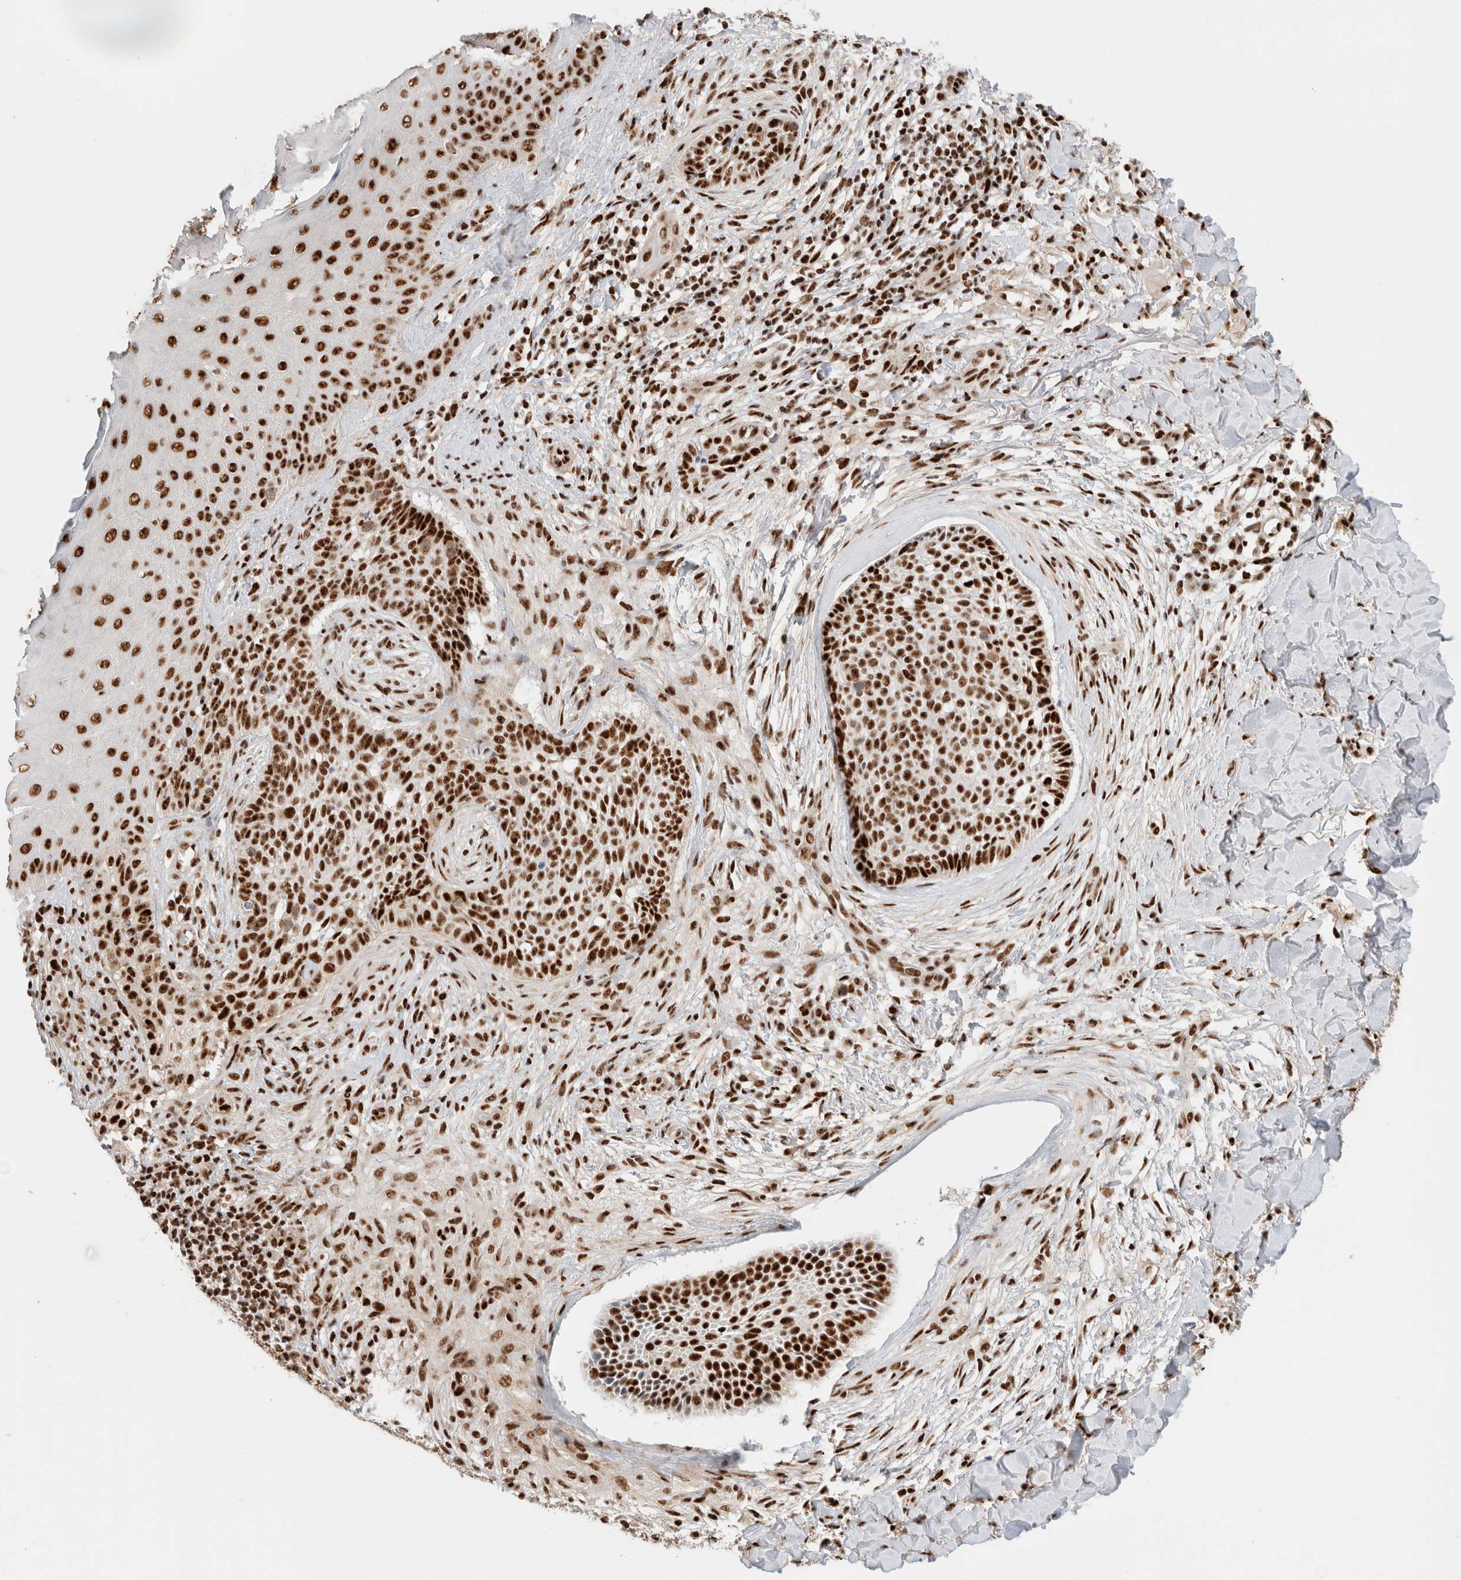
{"staining": {"intensity": "strong", "quantity": ">75%", "location": "nuclear"}, "tissue": "skin cancer", "cell_type": "Tumor cells", "image_type": "cancer", "snomed": [{"axis": "morphology", "description": "Normal tissue, NOS"}, {"axis": "morphology", "description": "Basal cell carcinoma"}, {"axis": "topography", "description": "Skin"}], "caption": "DAB immunohistochemical staining of skin basal cell carcinoma reveals strong nuclear protein expression in approximately >75% of tumor cells.", "gene": "ID3", "patient": {"sex": "male", "age": 67}}